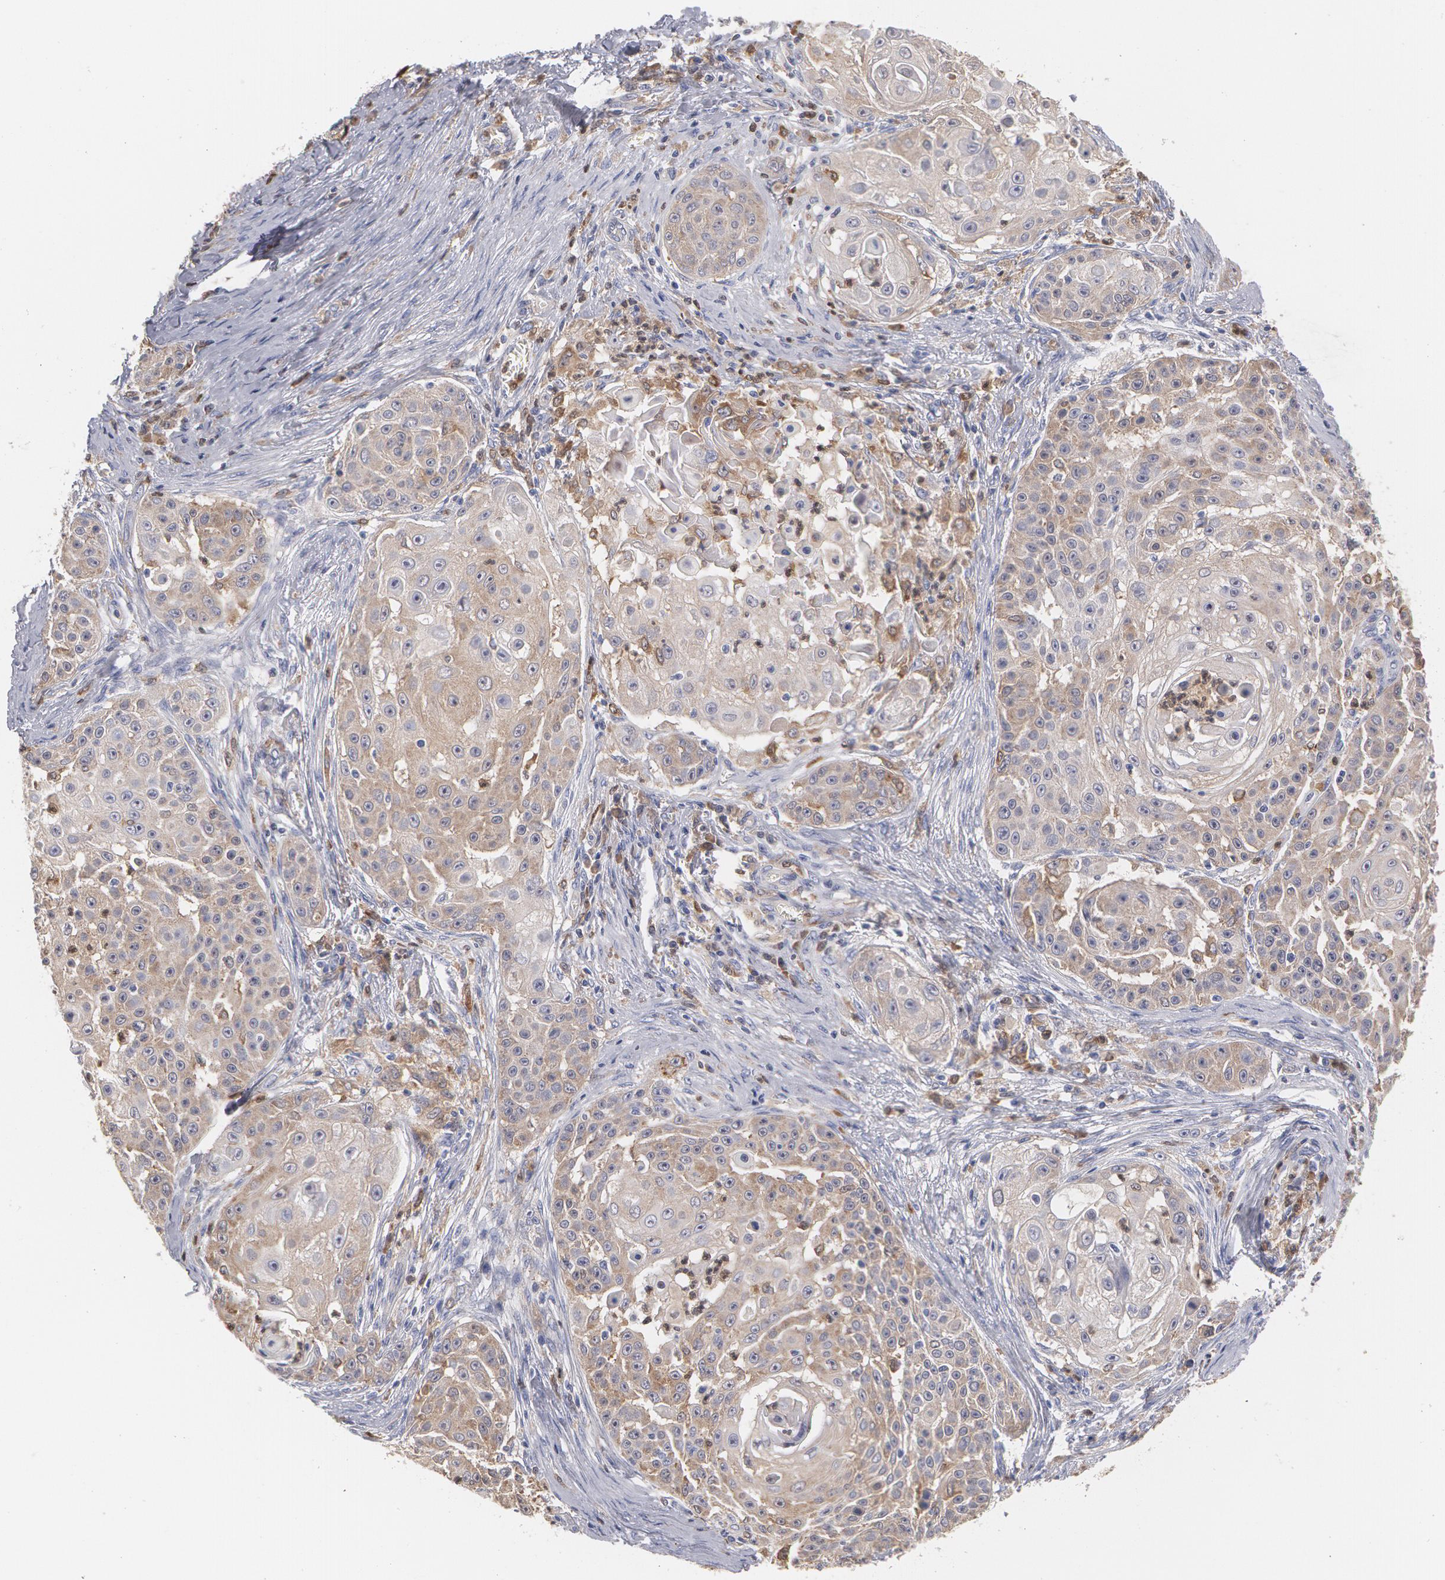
{"staining": {"intensity": "weak", "quantity": ">75%", "location": "cytoplasmic/membranous"}, "tissue": "skin cancer", "cell_type": "Tumor cells", "image_type": "cancer", "snomed": [{"axis": "morphology", "description": "Squamous cell carcinoma, NOS"}, {"axis": "topography", "description": "Skin"}], "caption": "This is a photomicrograph of immunohistochemistry staining of squamous cell carcinoma (skin), which shows weak staining in the cytoplasmic/membranous of tumor cells.", "gene": "SYK", "patient": {"sex": "female", "age": 57}}